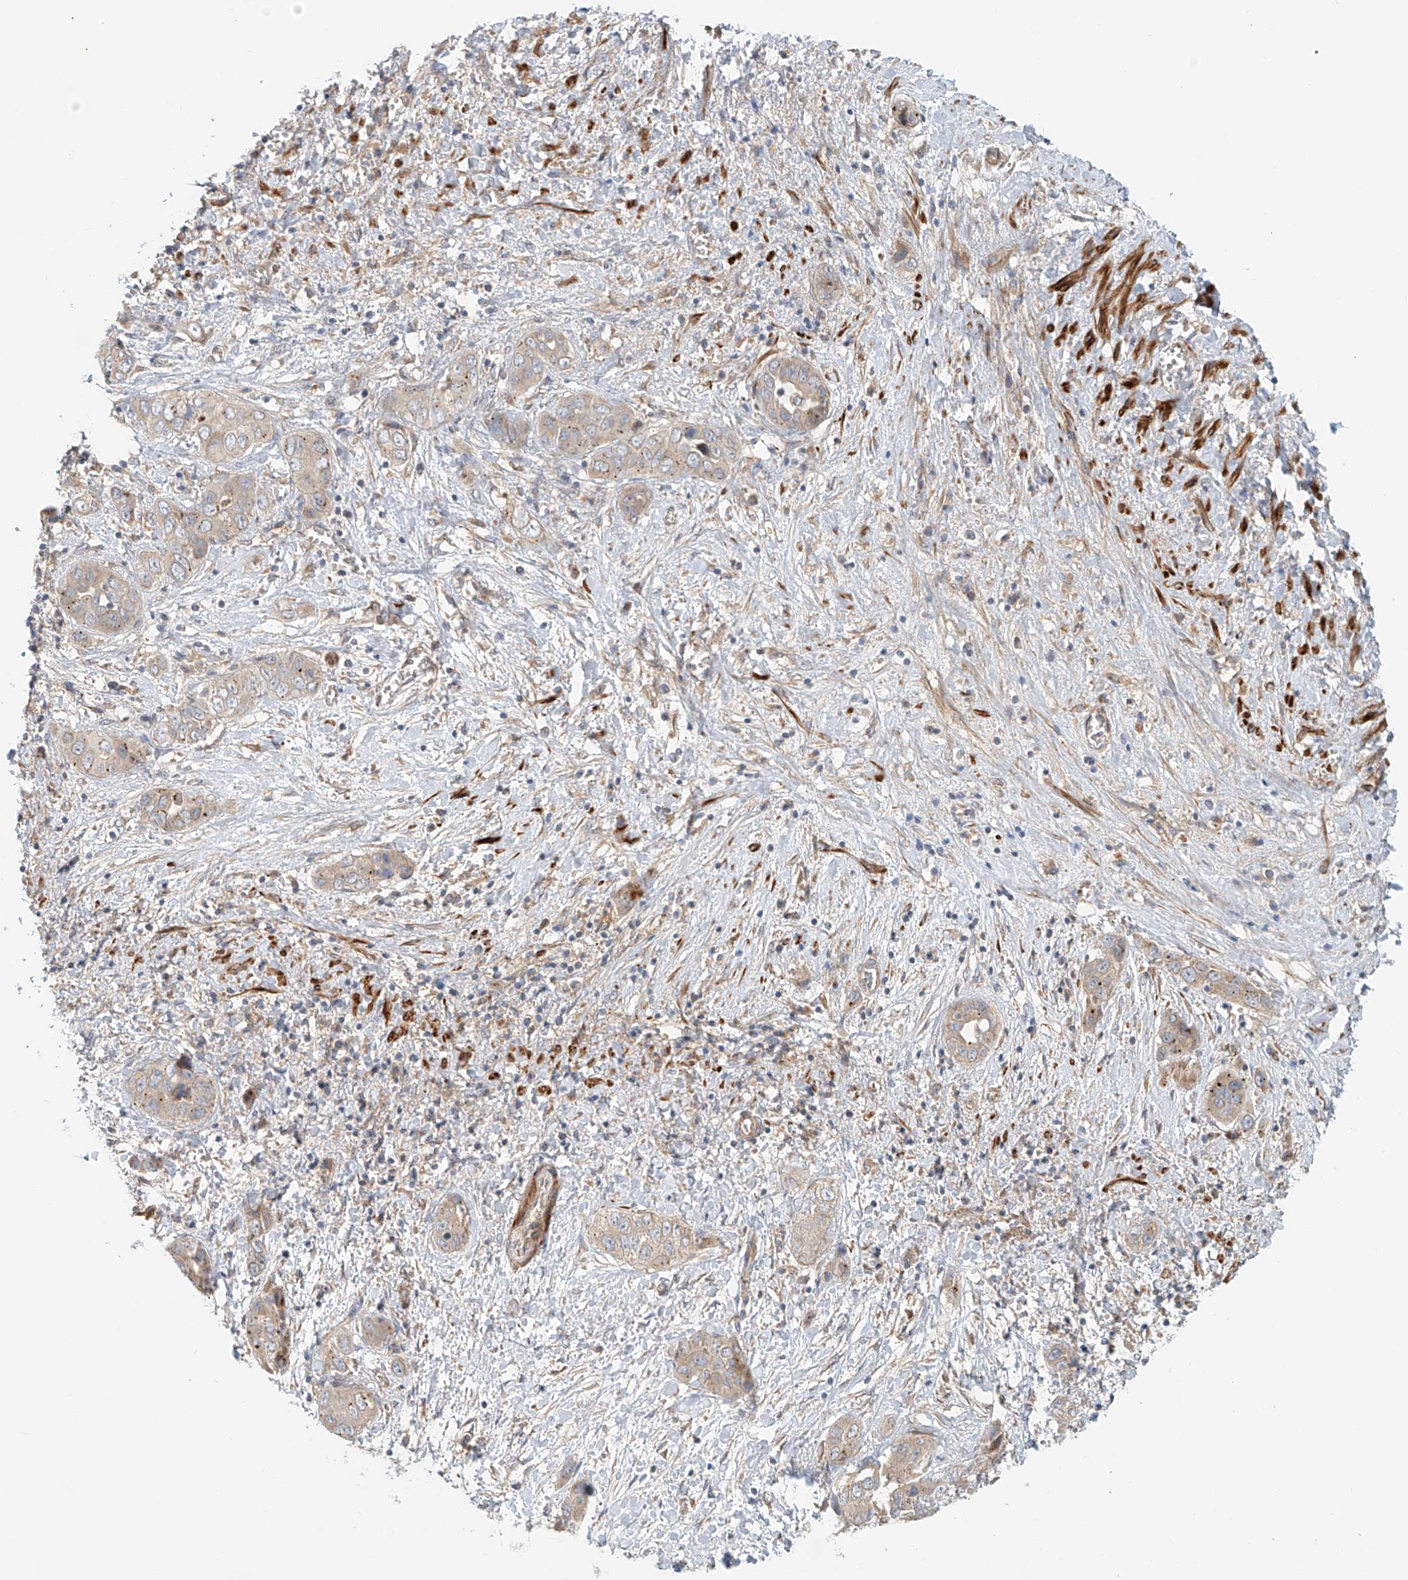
{"staining": {"intensity": "negative", "quantity": "none", "location": "none"}, "tissue": "liver cancer", "cell_type": "Tumor cells", "image_type": "cancer", "snomed": [{"axis": "morphology", "description": "Cholangiocarcinoma"}, {"axis": "topography", "description": "Liver"}], "caption": "DAB immunohistochemical staining of human cholangiocarcinoma (liver) shows no significant positivity in tumor cells.", "gene": "LYRM9", "patient": {"sex": "female", "age": 52}}